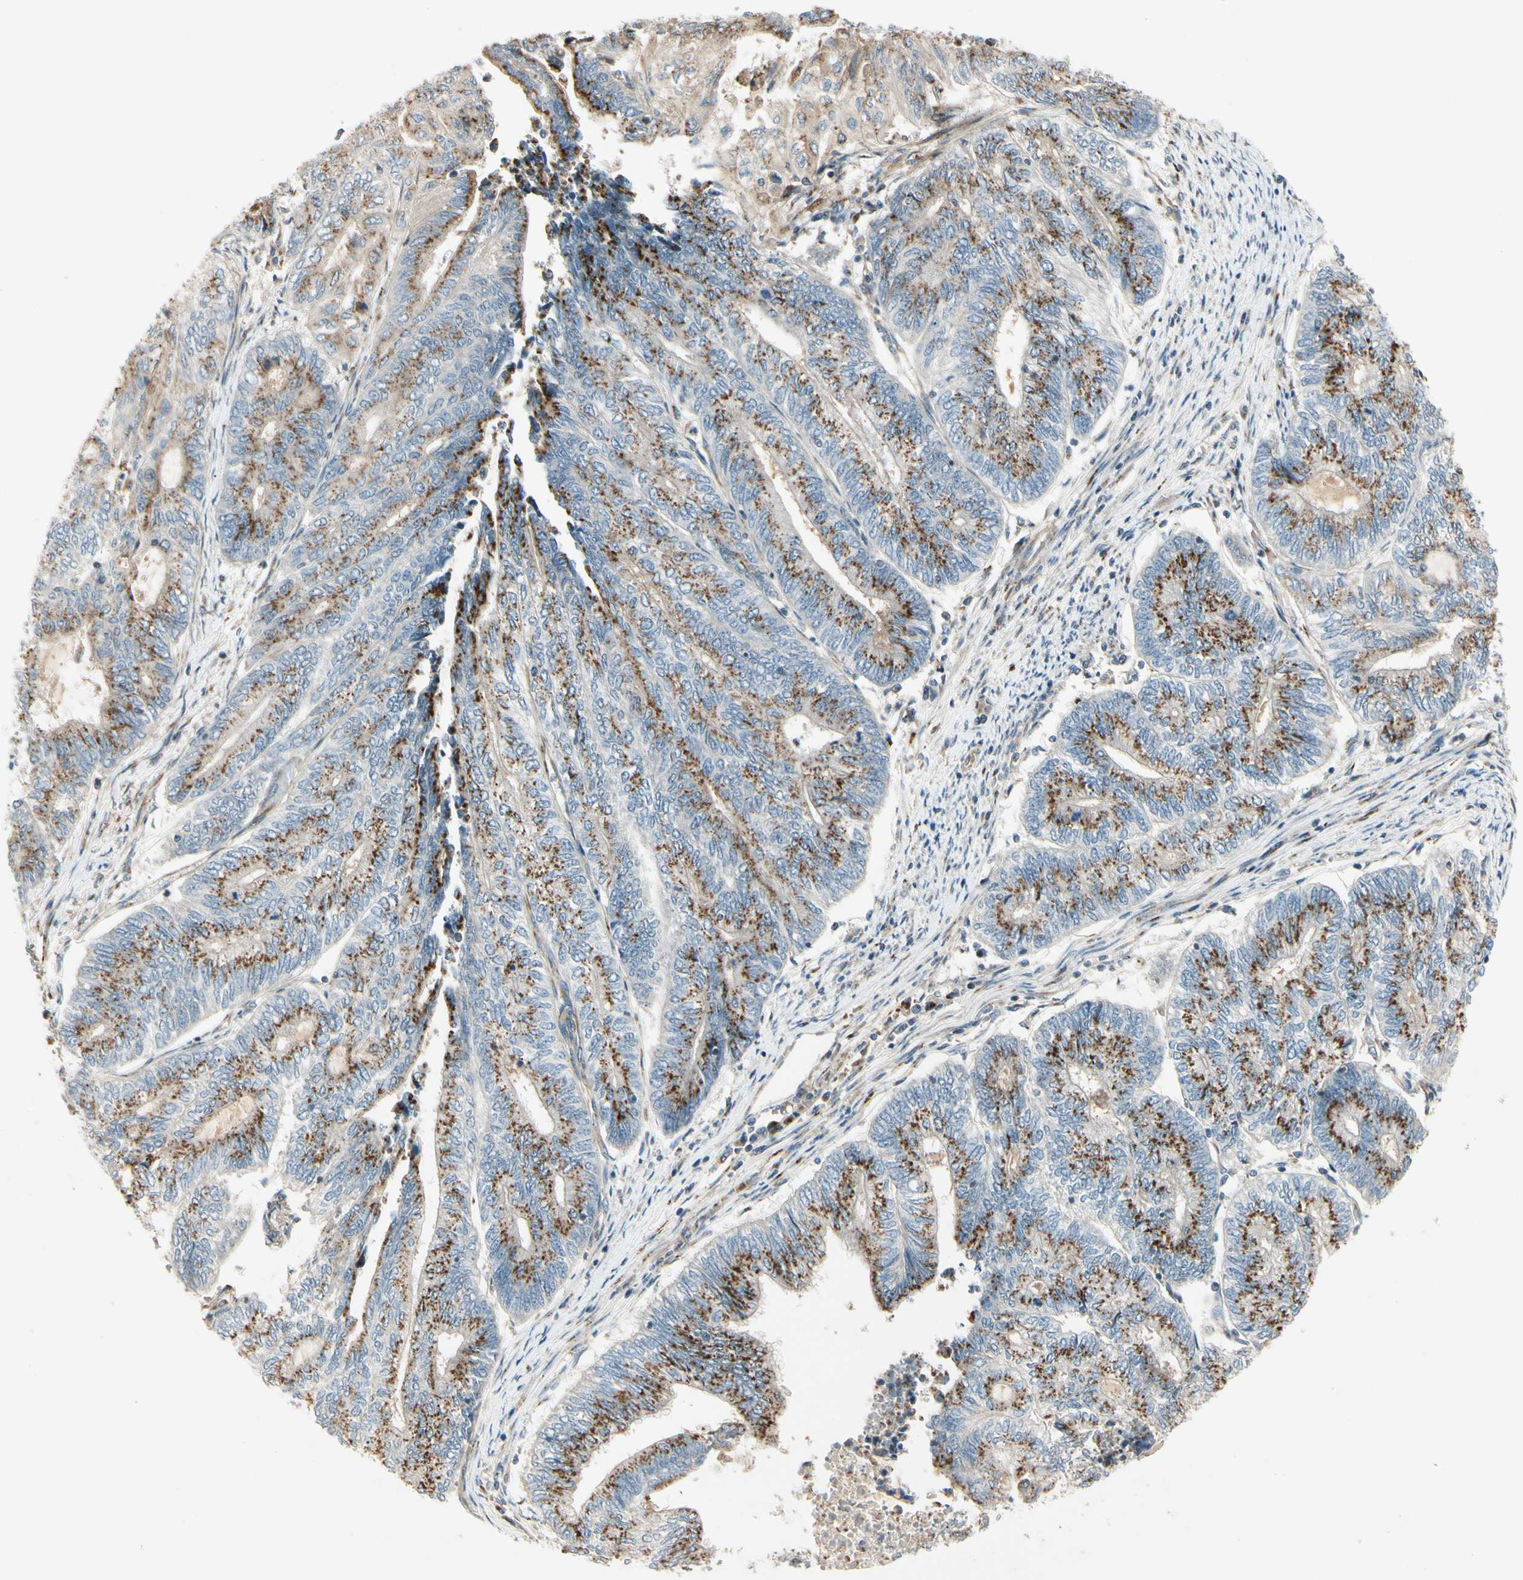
{"staining": {"intensity": "strong", "quantity": "25%-75%", "location": "cytoplasmic/membranous"}, "tissue": "endometrial cancer", "cell_type": "Tumor cells", "image_type": "cancer", "snomed": [{"axis": "morphology", "description": "Adenocarcinoma, NOS"}, {"axis": "topography", "description": "Uterus"}, {"axis": "topography", "description": "Endometrium"}], "caption": "Protein staining of endometrial cancer (adenocarcinoma) tissue reveals strong cytoplasmic/membranous expression in about 25%-75% of tumor cells.", "gene": "ABCA3", "patient": {"sex": "female", "age": 70}}